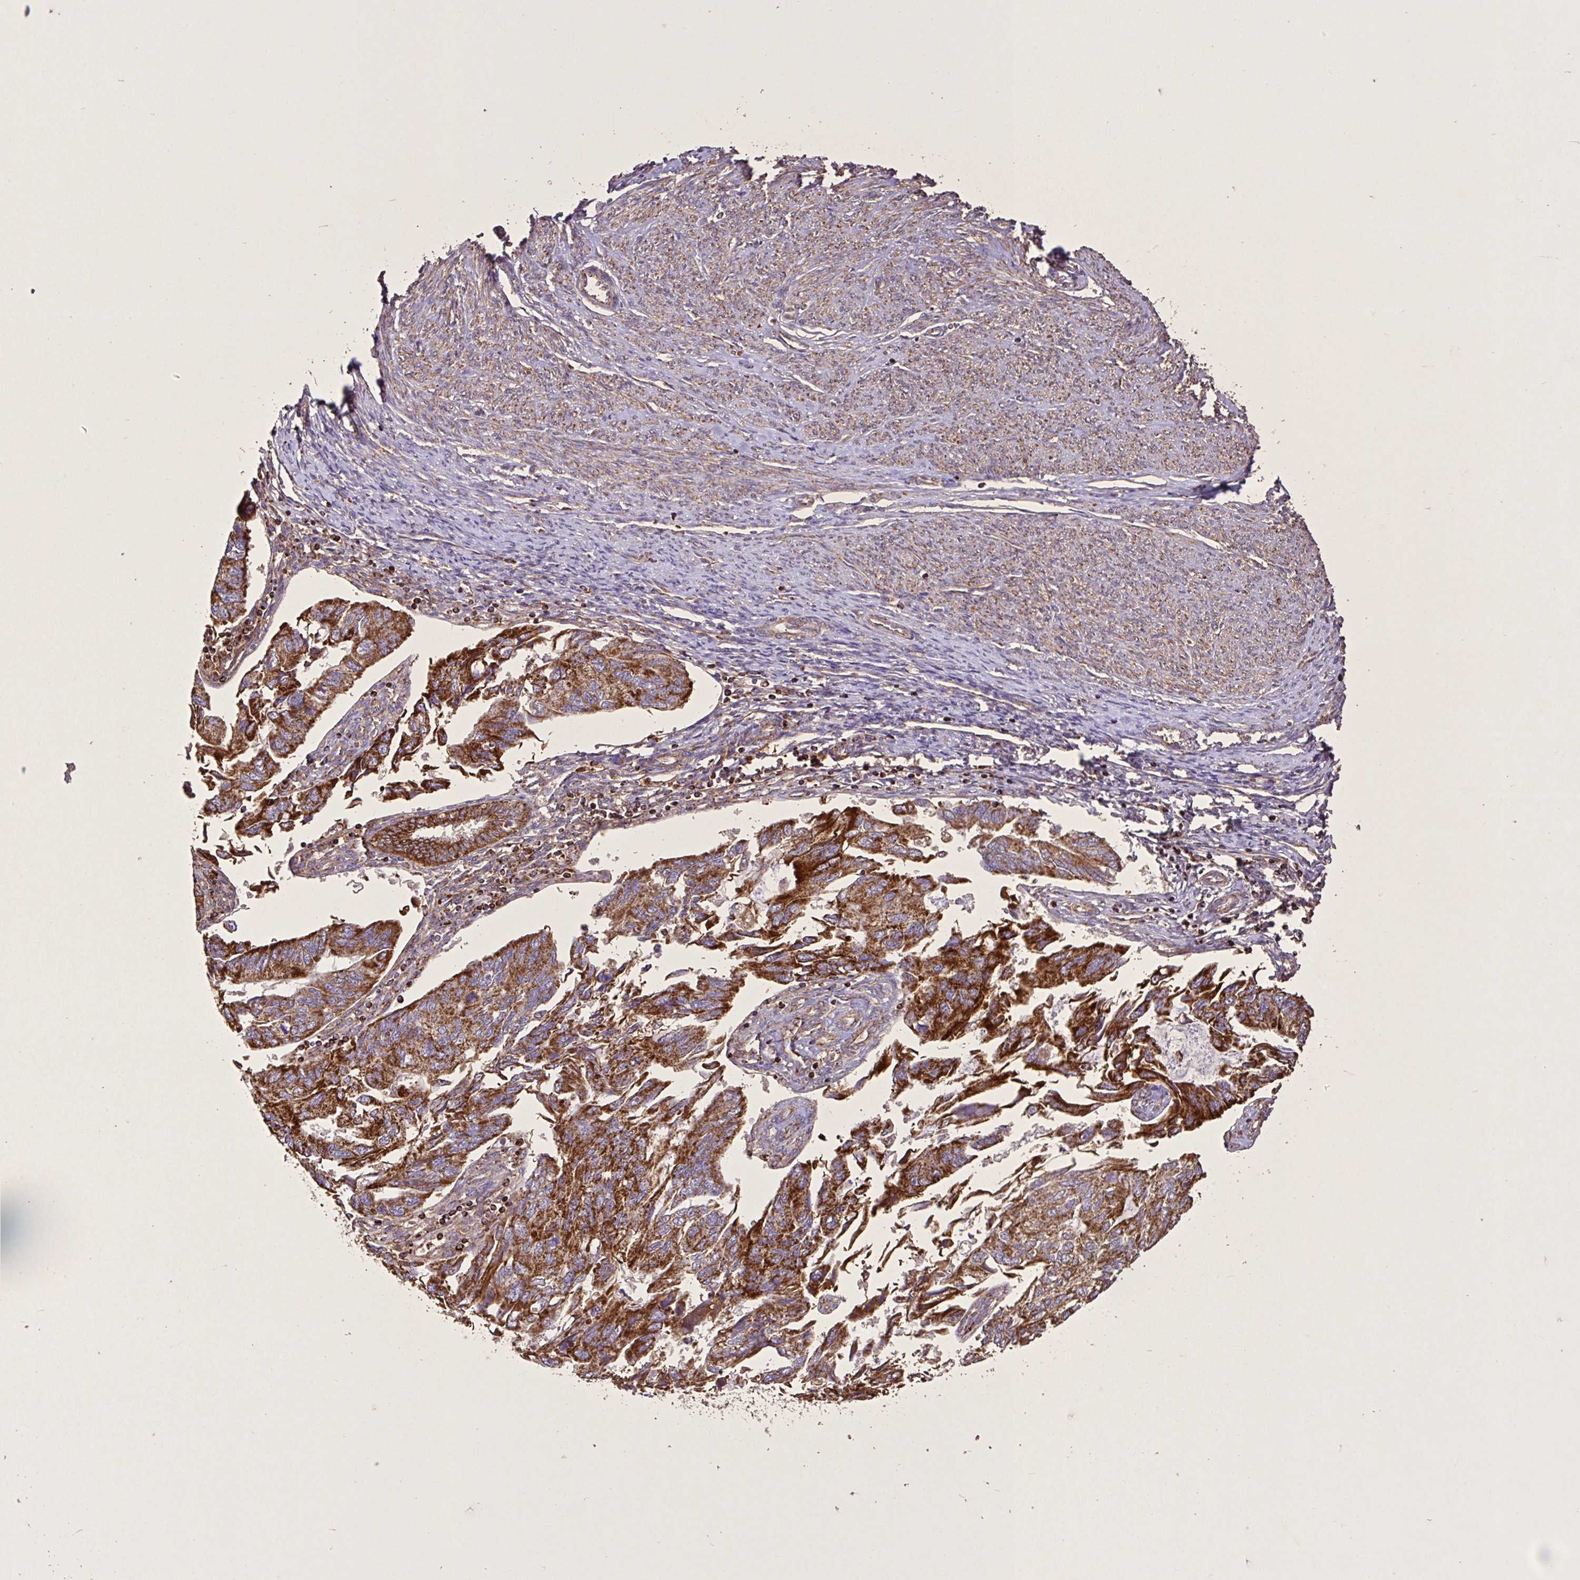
{"staining": {"intensity": "strong", "quantity": ">75%", "location": "cytoplasmic/membranous"}, "tissue": "endometrial cancer", "cell_type": "Tumor cells", "image_type": "cancer", "snomed": [{"axis": "morphology", "description": "Carcinoma, NOS"}, {"axis": "topography", "description": "Uterus"}], "caption": "There is high levels of strong cytoplasmic/membranous positivity in tumor cells of endometrial cancer, as demonstrated by immunohistochemical staining (brown color).", "gene": "AGK", "patient": {"sex": "female", "age": 76}}